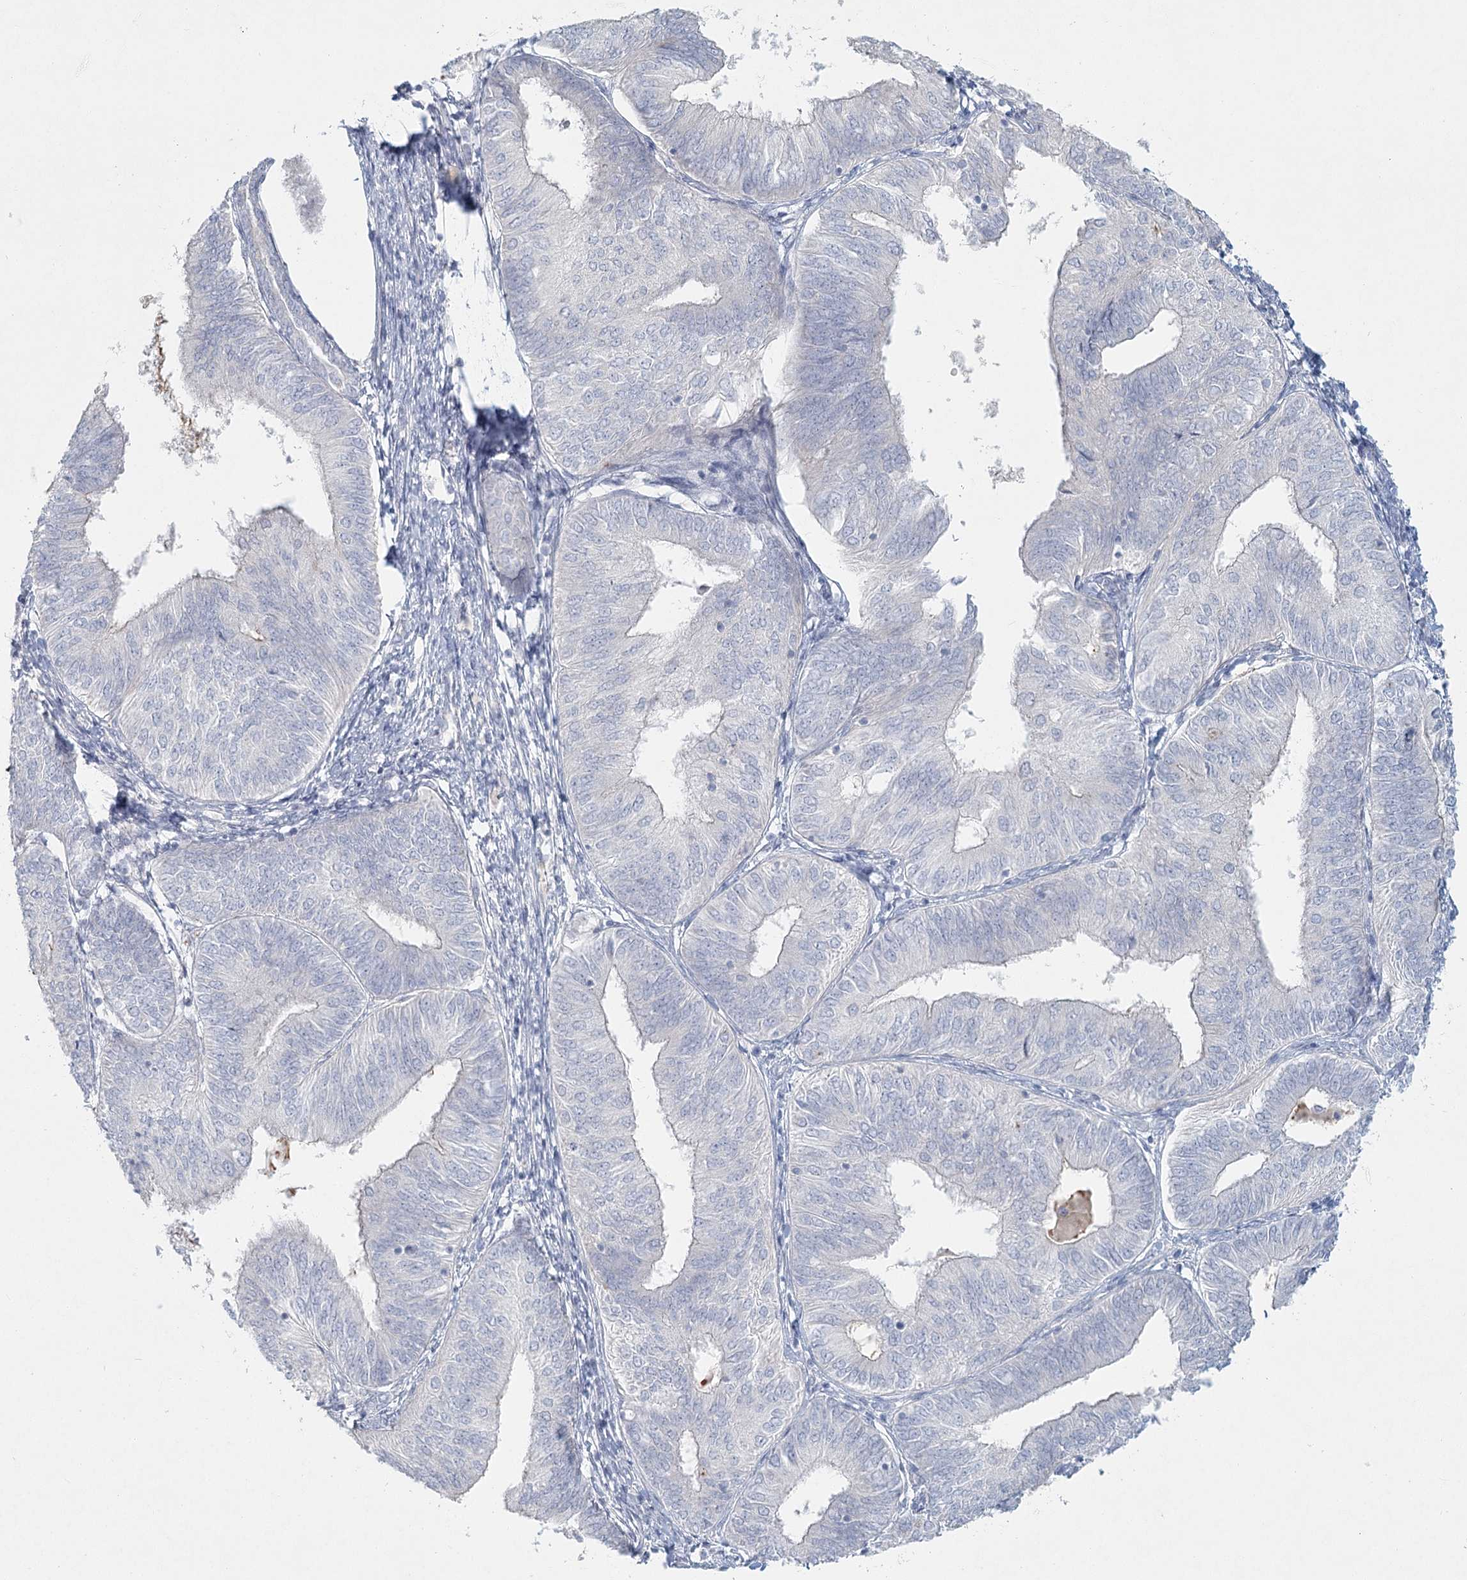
{"staining": {"intensity": "negative", "quantity": "none", "location": "none"}, "tissue": "endometrial cancer", "cell_type": "Tumor cells", "image_type": "cancer", "snomed": [{"axis": "morphology", "description": "Adenocarcinoma, NOS"}, {"axis": "topography", "description": "Endometrium"}], "caption": "Tumor cells are negative for brown protein staining in endometrial adenocarcinoma.", "gene": "LRP2BP", "patient": {"sex": "female", "age": 58}}